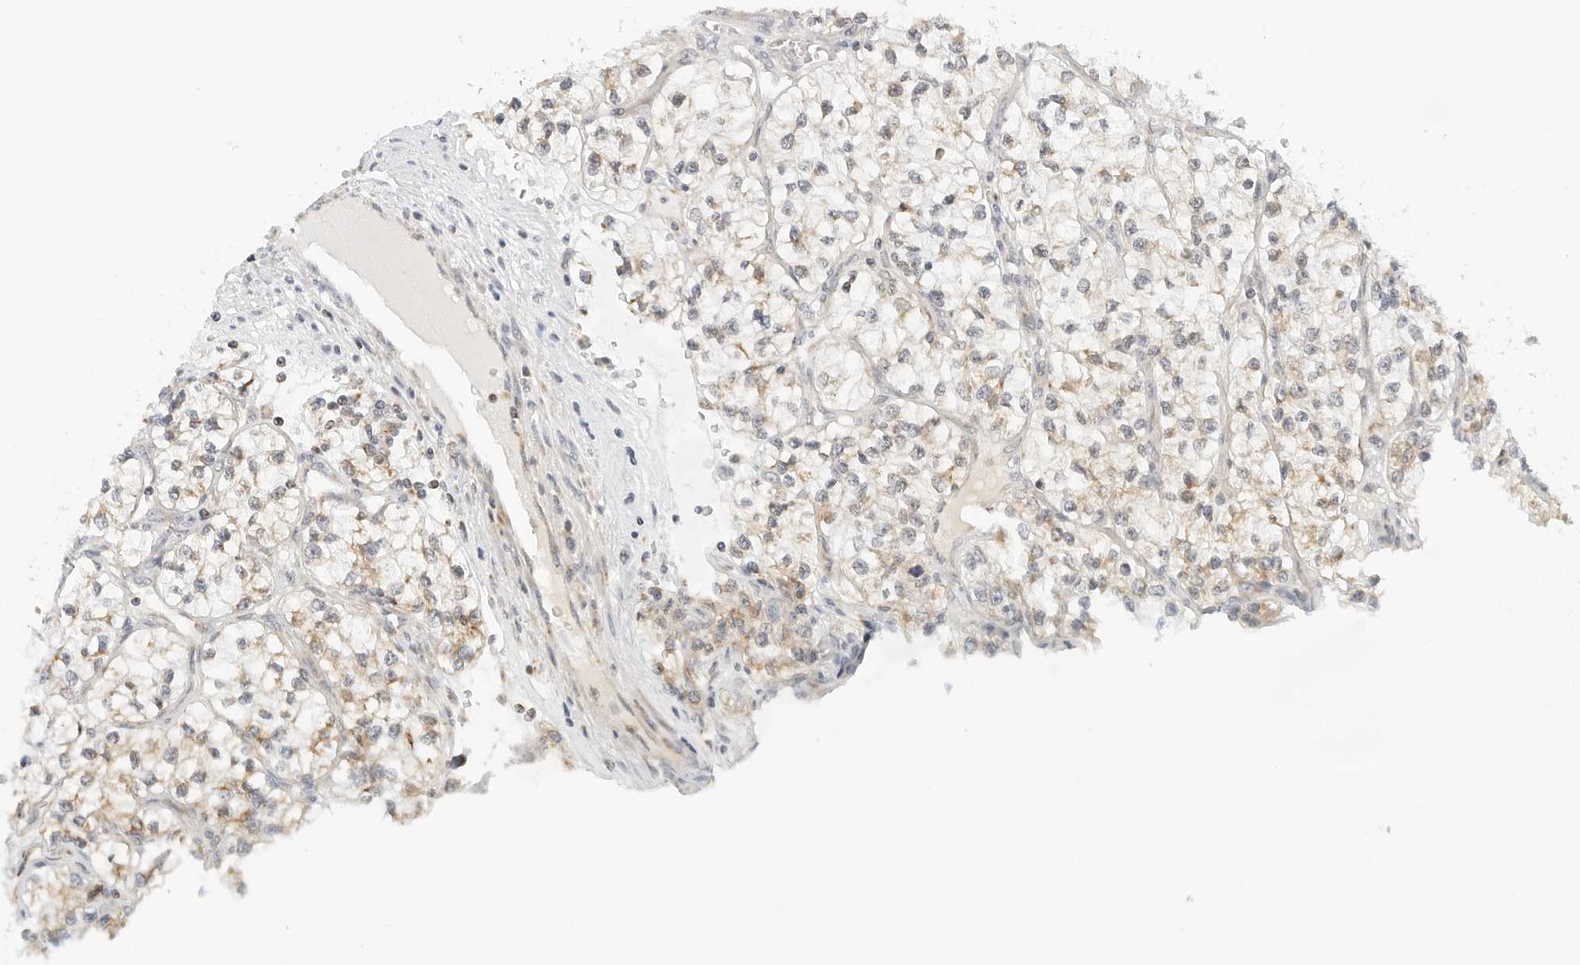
{"staining": {"intensity": "weak", "quantity": ">75%", "location": "cytoplasmic/membranous"}, "tissue": "renal cancer", "cell_type": "Tumor cells", "image_type": "cancer", "snomed": [{"axis": "morphology", "description": "Adenocarcinoma, NOS"}, {"axis": "topography", "description": "Kidney"}], "caption": "The photomicrograph reveals immunohistochemical staining of renal cancer. There is weak cytoplasmic/membranous expression is present in about >75% of tumor cells.", "gene": "ATL1", "patient": {"sex": "female", "age": 57}}